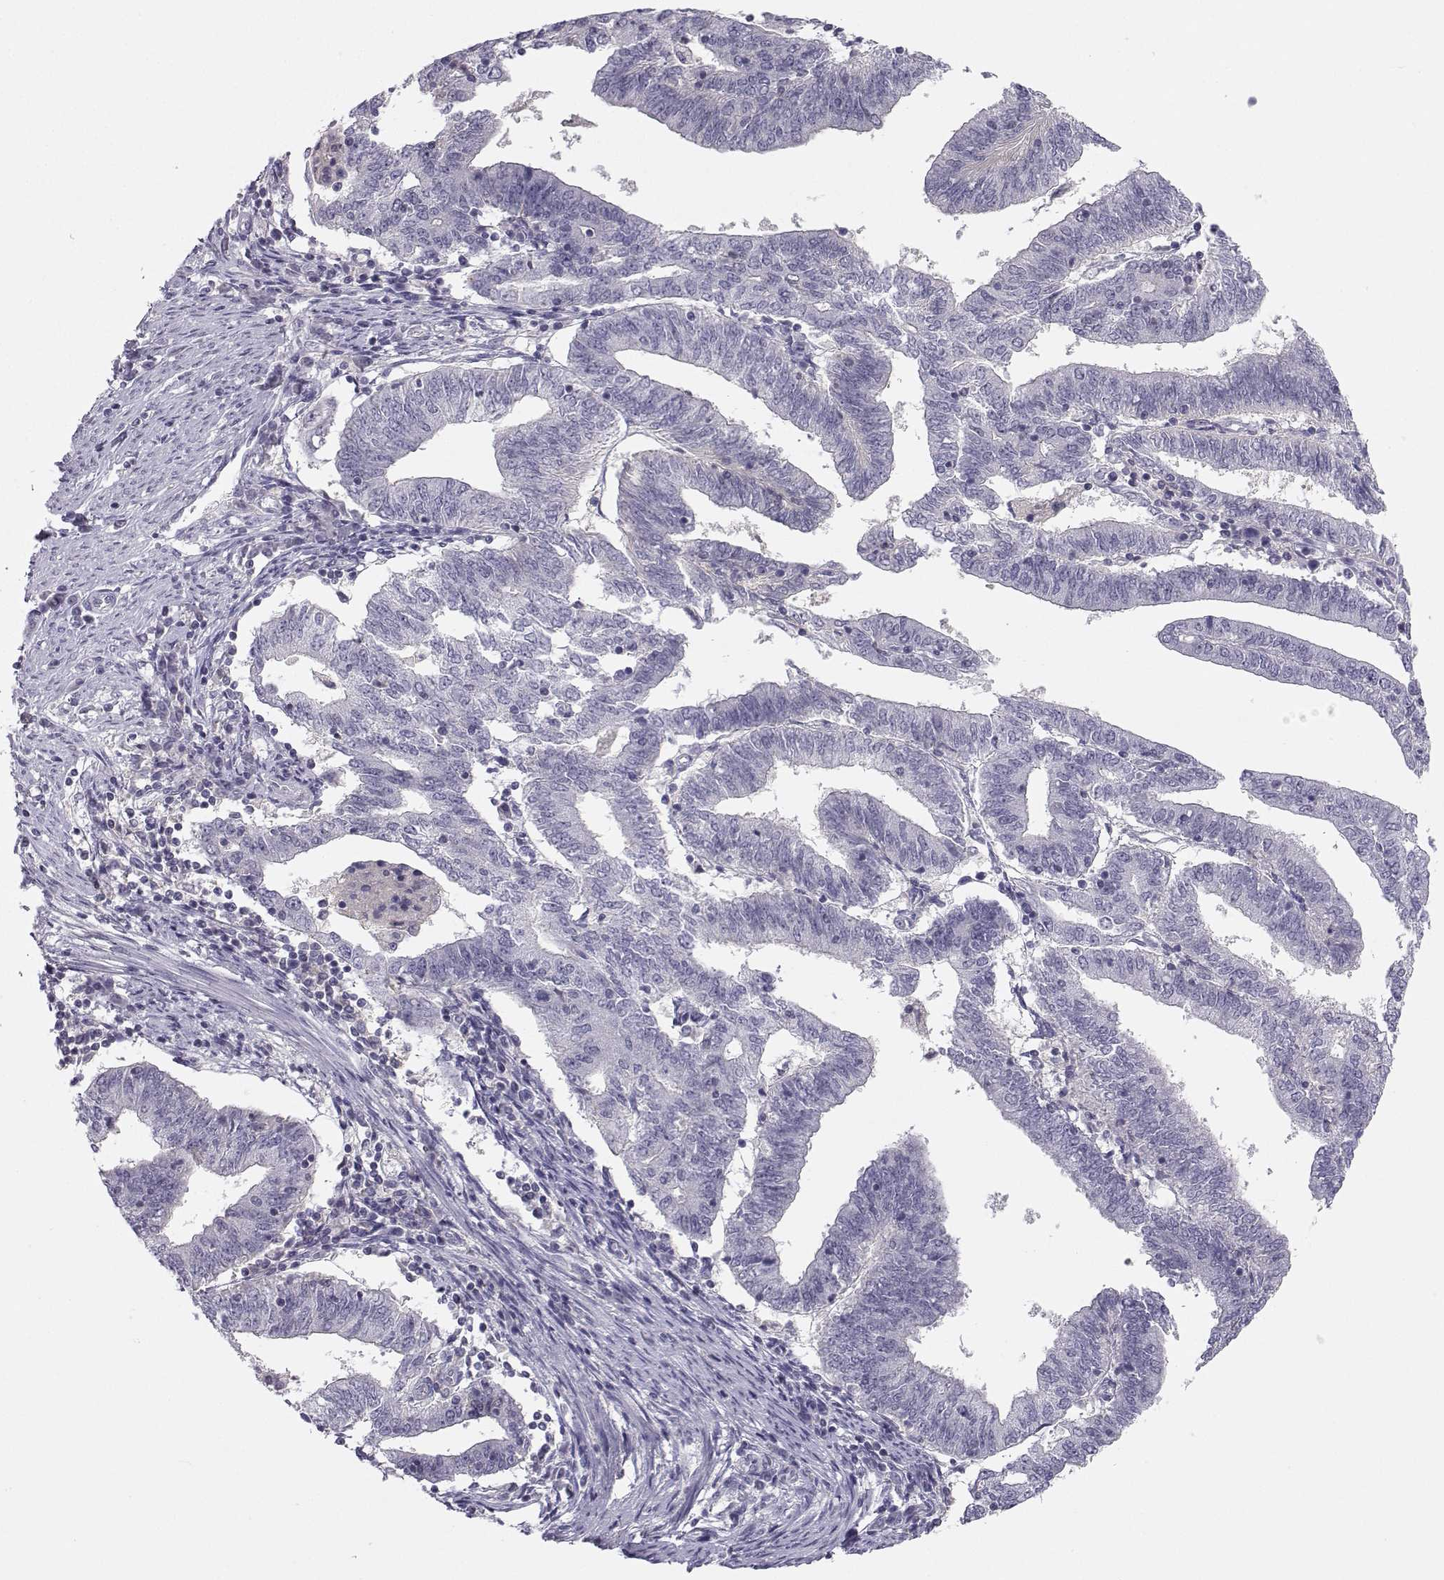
{"staining": {"intensity": "negative", "quantity": "none", "location": "none"}, "tissue": "endometrial cancer", "cell_type": "Tumor cells", "image_type": "cancer", "snomed": [{"axis": "morphology", "description": "Adenocarcinoma, NOS"}, {"axis": "topography", "description": "Endometrium"}], "caption": "The micrograph reveals no significant expression in tumor cells of adenocarcinoma (endometrial). (DAB immunohistochemistry (IHC) with hematoxylin counter stain).", "gene": "MROH7", "patient": {"sex": "female", "age": 82}}